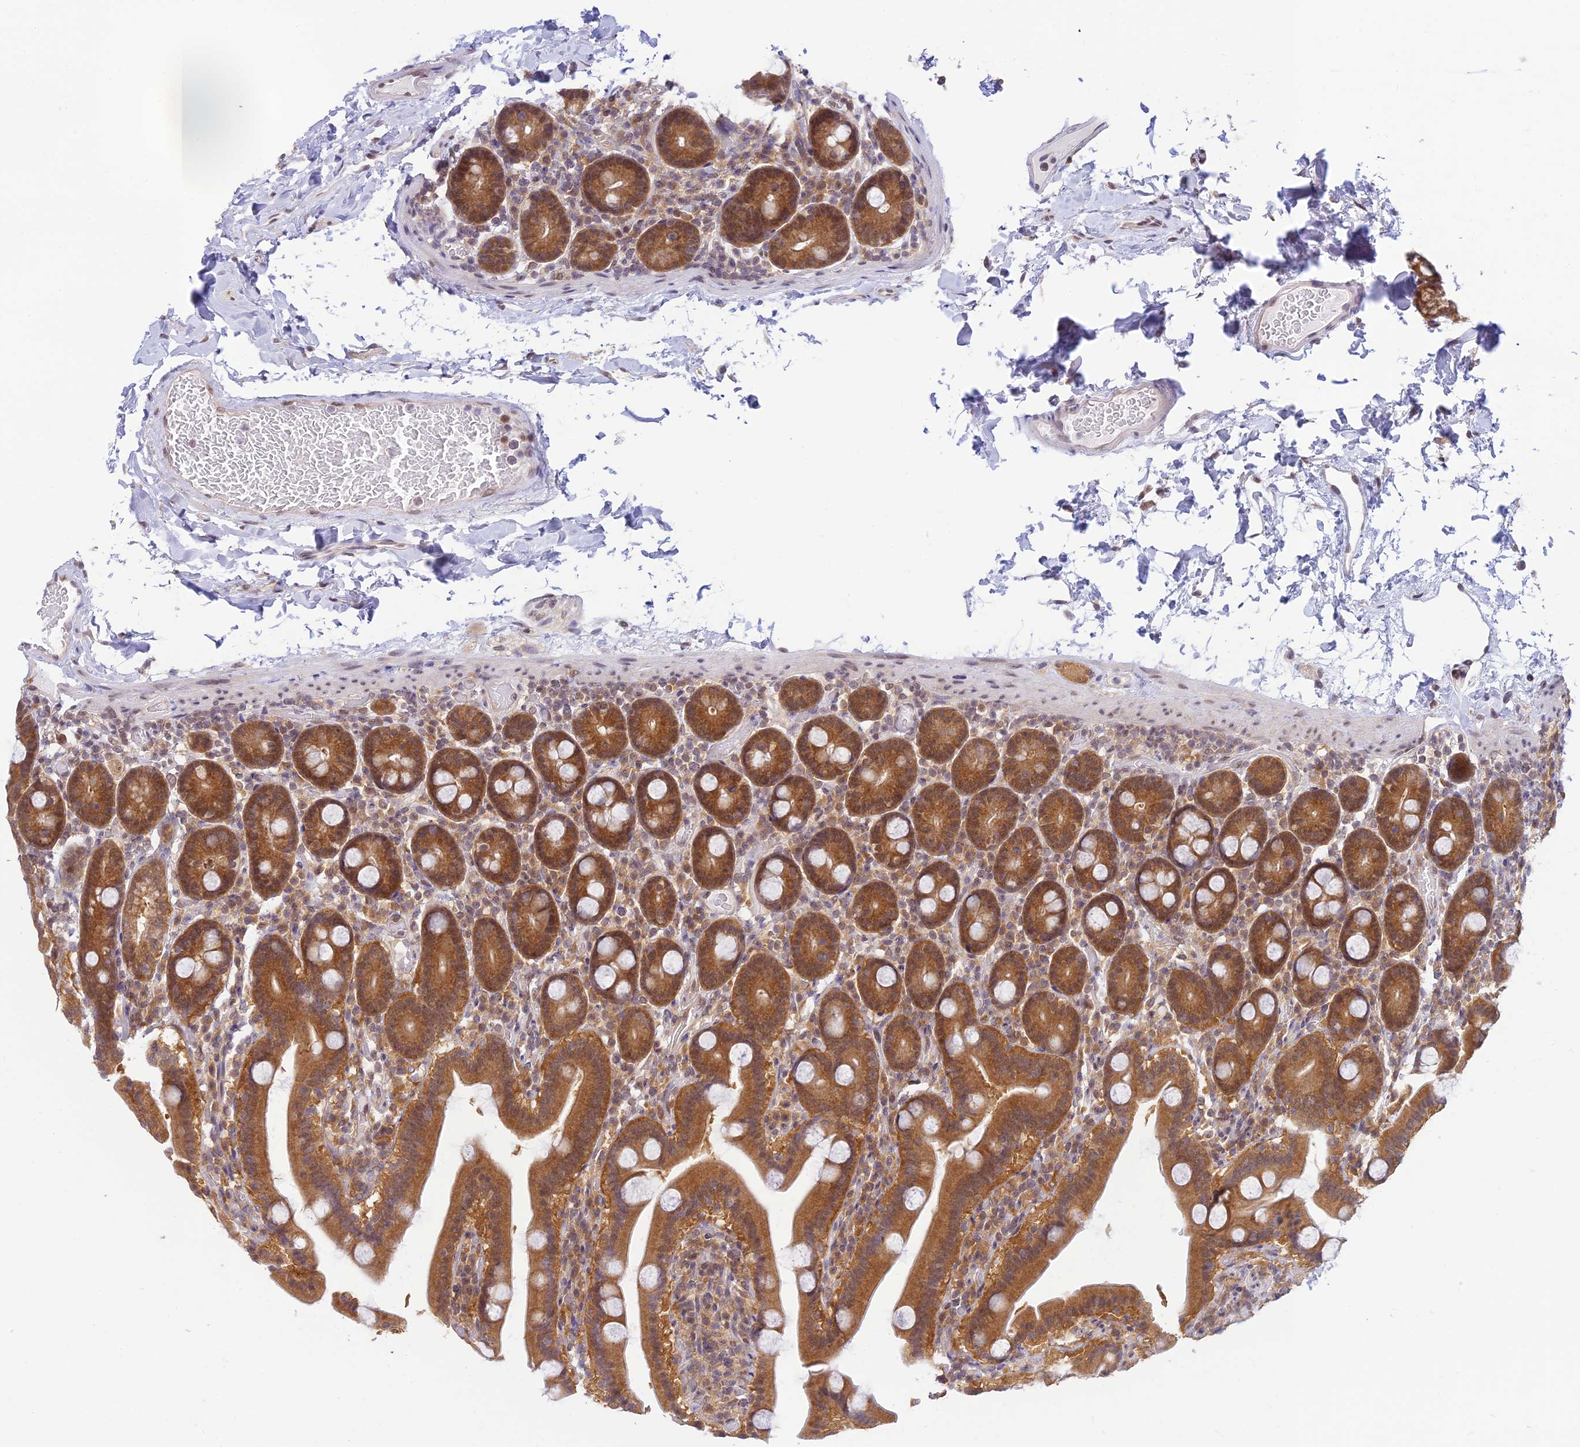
{"staining": {"intensity": "moderate", "quantity": ">75%", "location": "cytoplasmic/membranous,nuclear"}, "tissue": "duodenum", "cell_type": "Glandular cells", "image_type": "normal", "snomed": [{"axis": "morphology", "description": "Normal tissue, NOS"}, {"axis": "topography", "description": "Duodenum"}], "caption": "This photomicrograph exhibits immunohistochemistry (IHC) staining of normal human duodenum, with medium moderate cytoplasmic/membranous,nuclear staining in about >75% of glandular cells.", "gene": "SKIC8", "patient": {"sex": "male", "age": 55}}